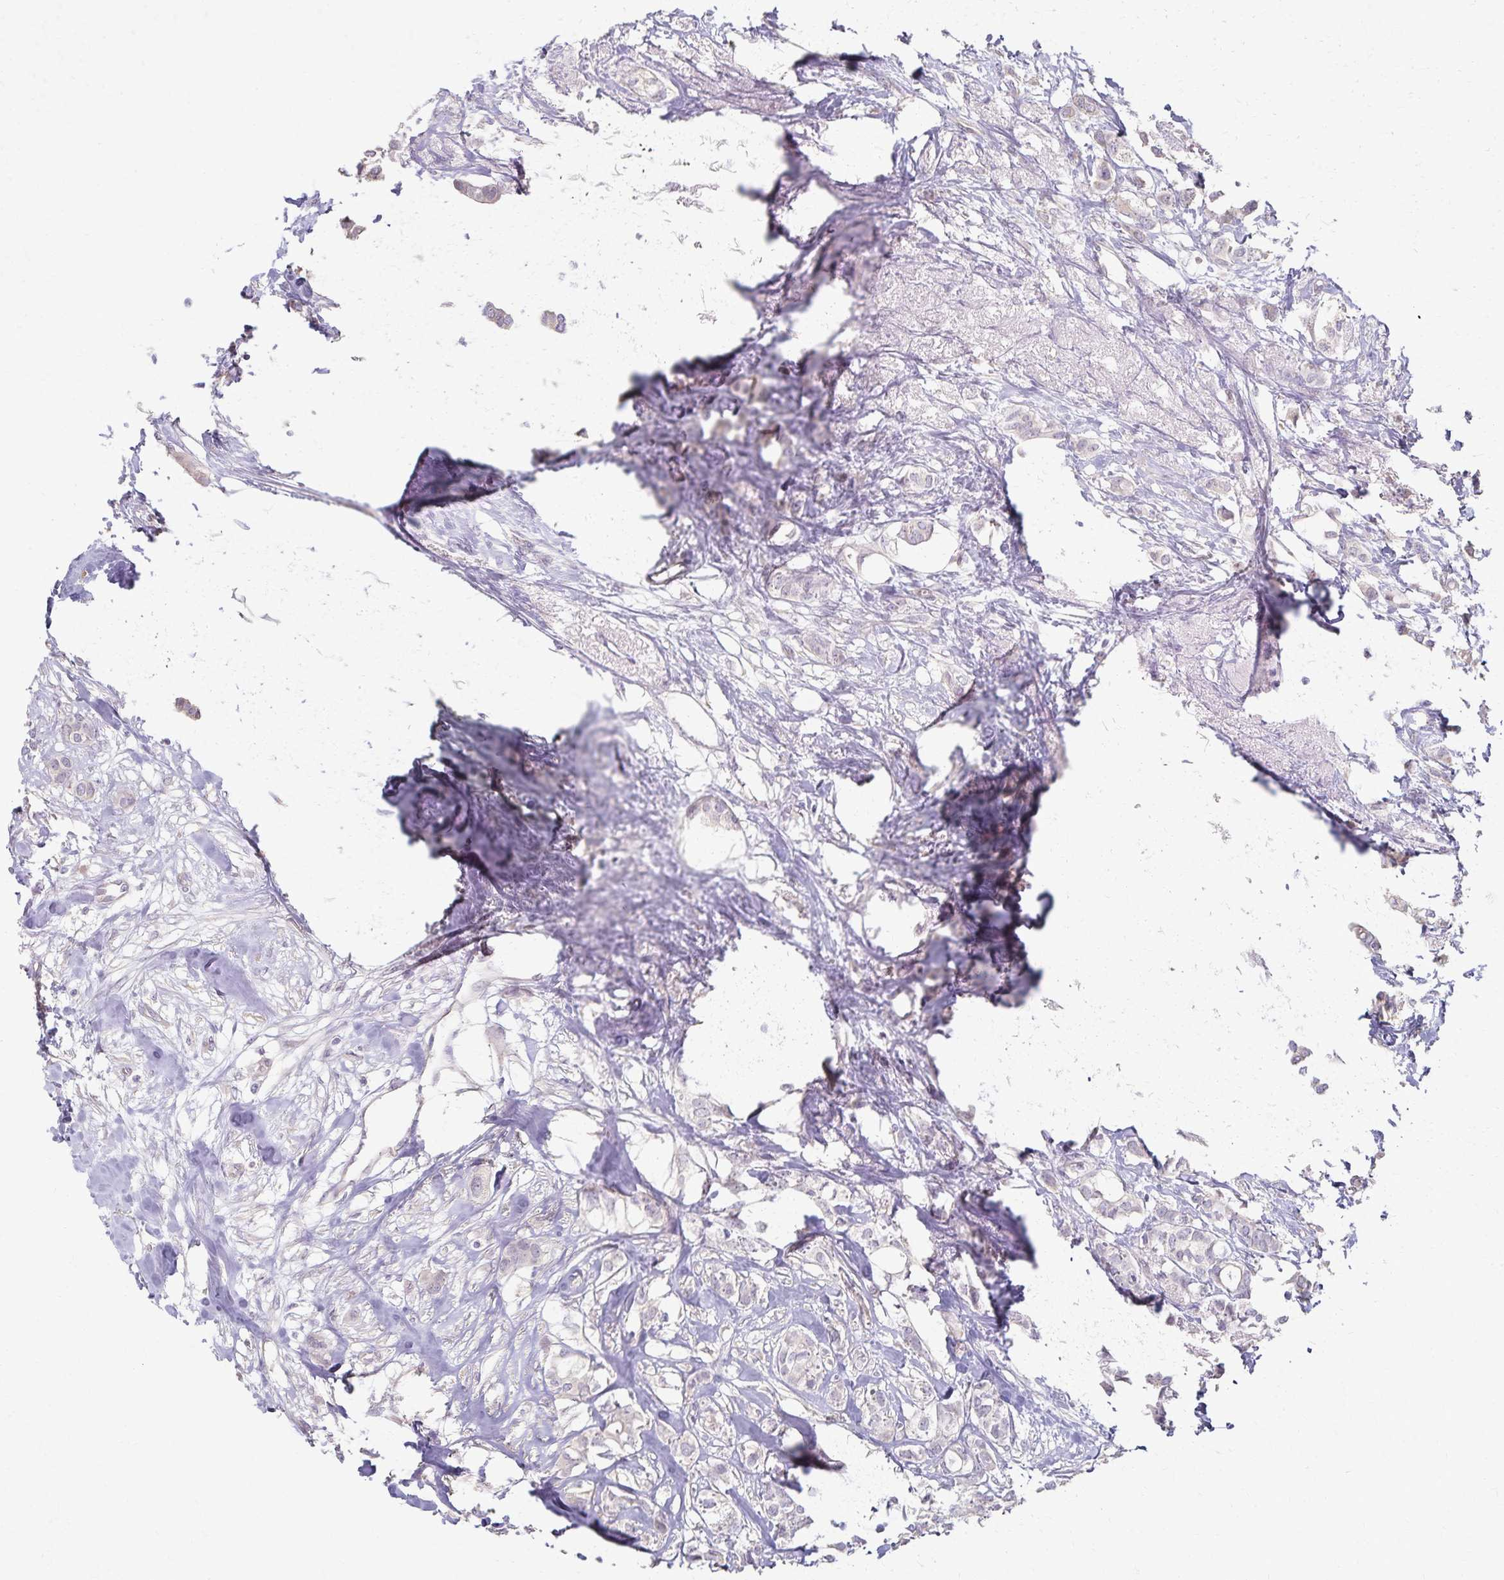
{"staining": {"intensity": "negative", "quantity": "none", "location": "none"}, "tissue": "breast cancer", "cell_type": "Tumor cells", "image_type": "cancer", "snomed": [{"axis": "morphology", "description": "Duct carcinoma"}, {"axis": "topography", "description": "Breast"}], "caption": "The immunohistochemistry photomicrograph has no significant expression in tumor cells of breast cancer (infiltrating ductal carcinoma) tissue. (Brightfield microscopy of DAB IHC at high magnification).", "gene": "KISS1", "patient": {"sex": "female", "age": 62}}